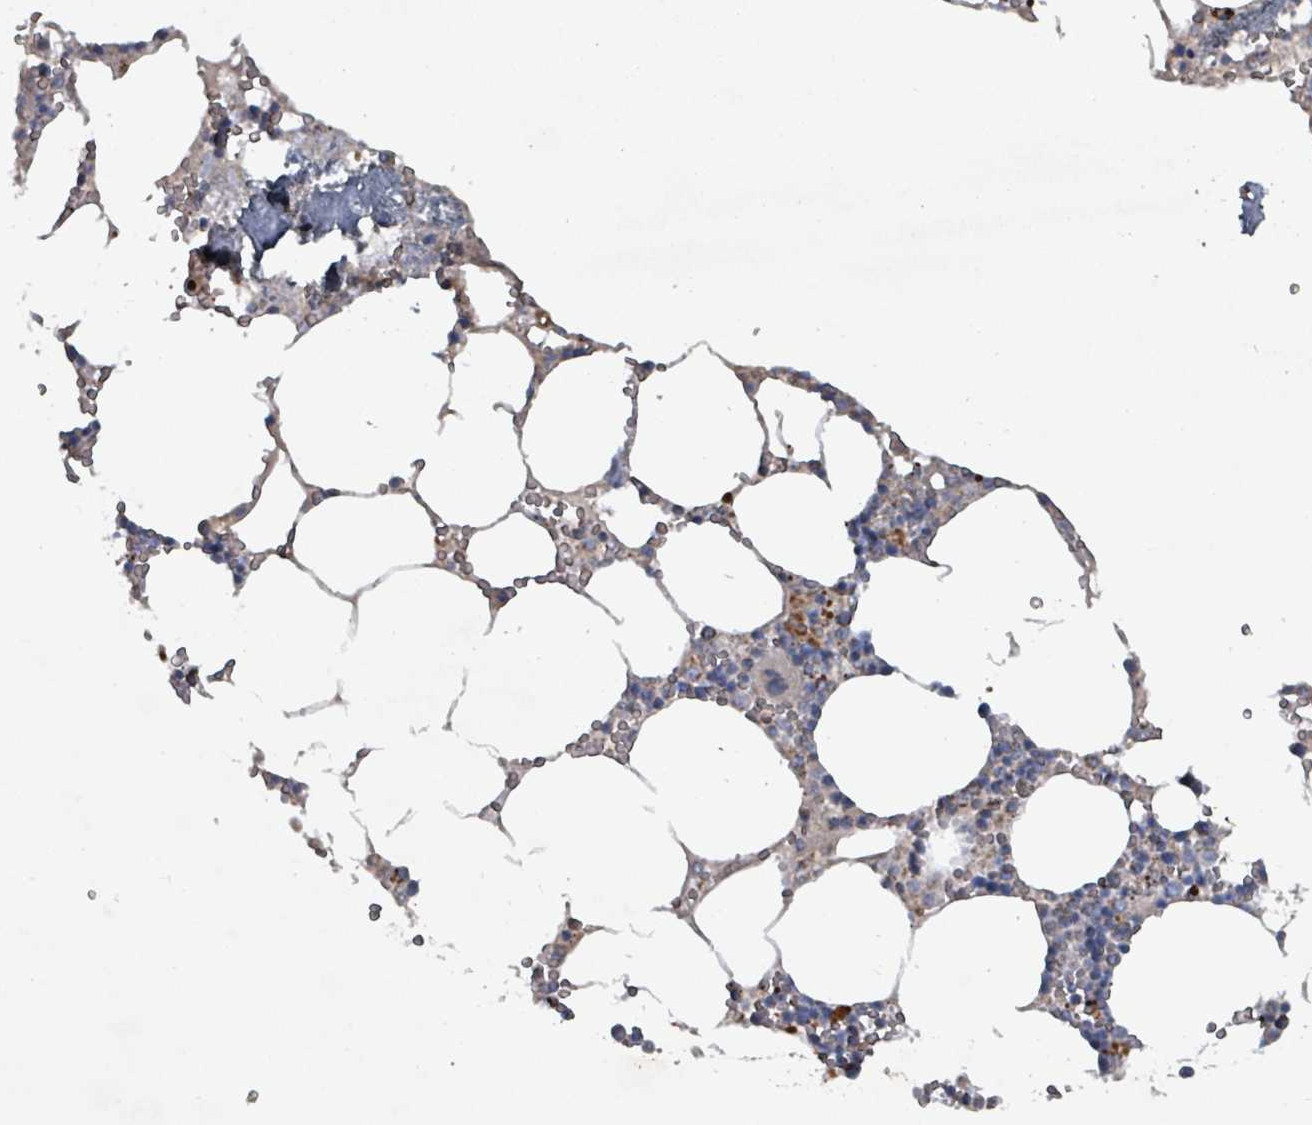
{"staining": {"intensity": "moderate", "quantity": "<25%", "location": "cytoplasmic/membranous"}, "tissue": "bone marrow", "cell_type": "Hematopoietic cells", "image_type": "normal", "snomed": [{"axis": "morphology", "description": "Normal tissue, NOS"}, {"axis": "topography", "description": "Bone marrow"}], "caption": "The micrograph exhibits a brown stain indicating the presence of a protein in the cytoplasmic/membranous of hematopoietic cells in bone marrow.", "gene": "ABHD18", "patient": {"sex": "male", "age": 54}}